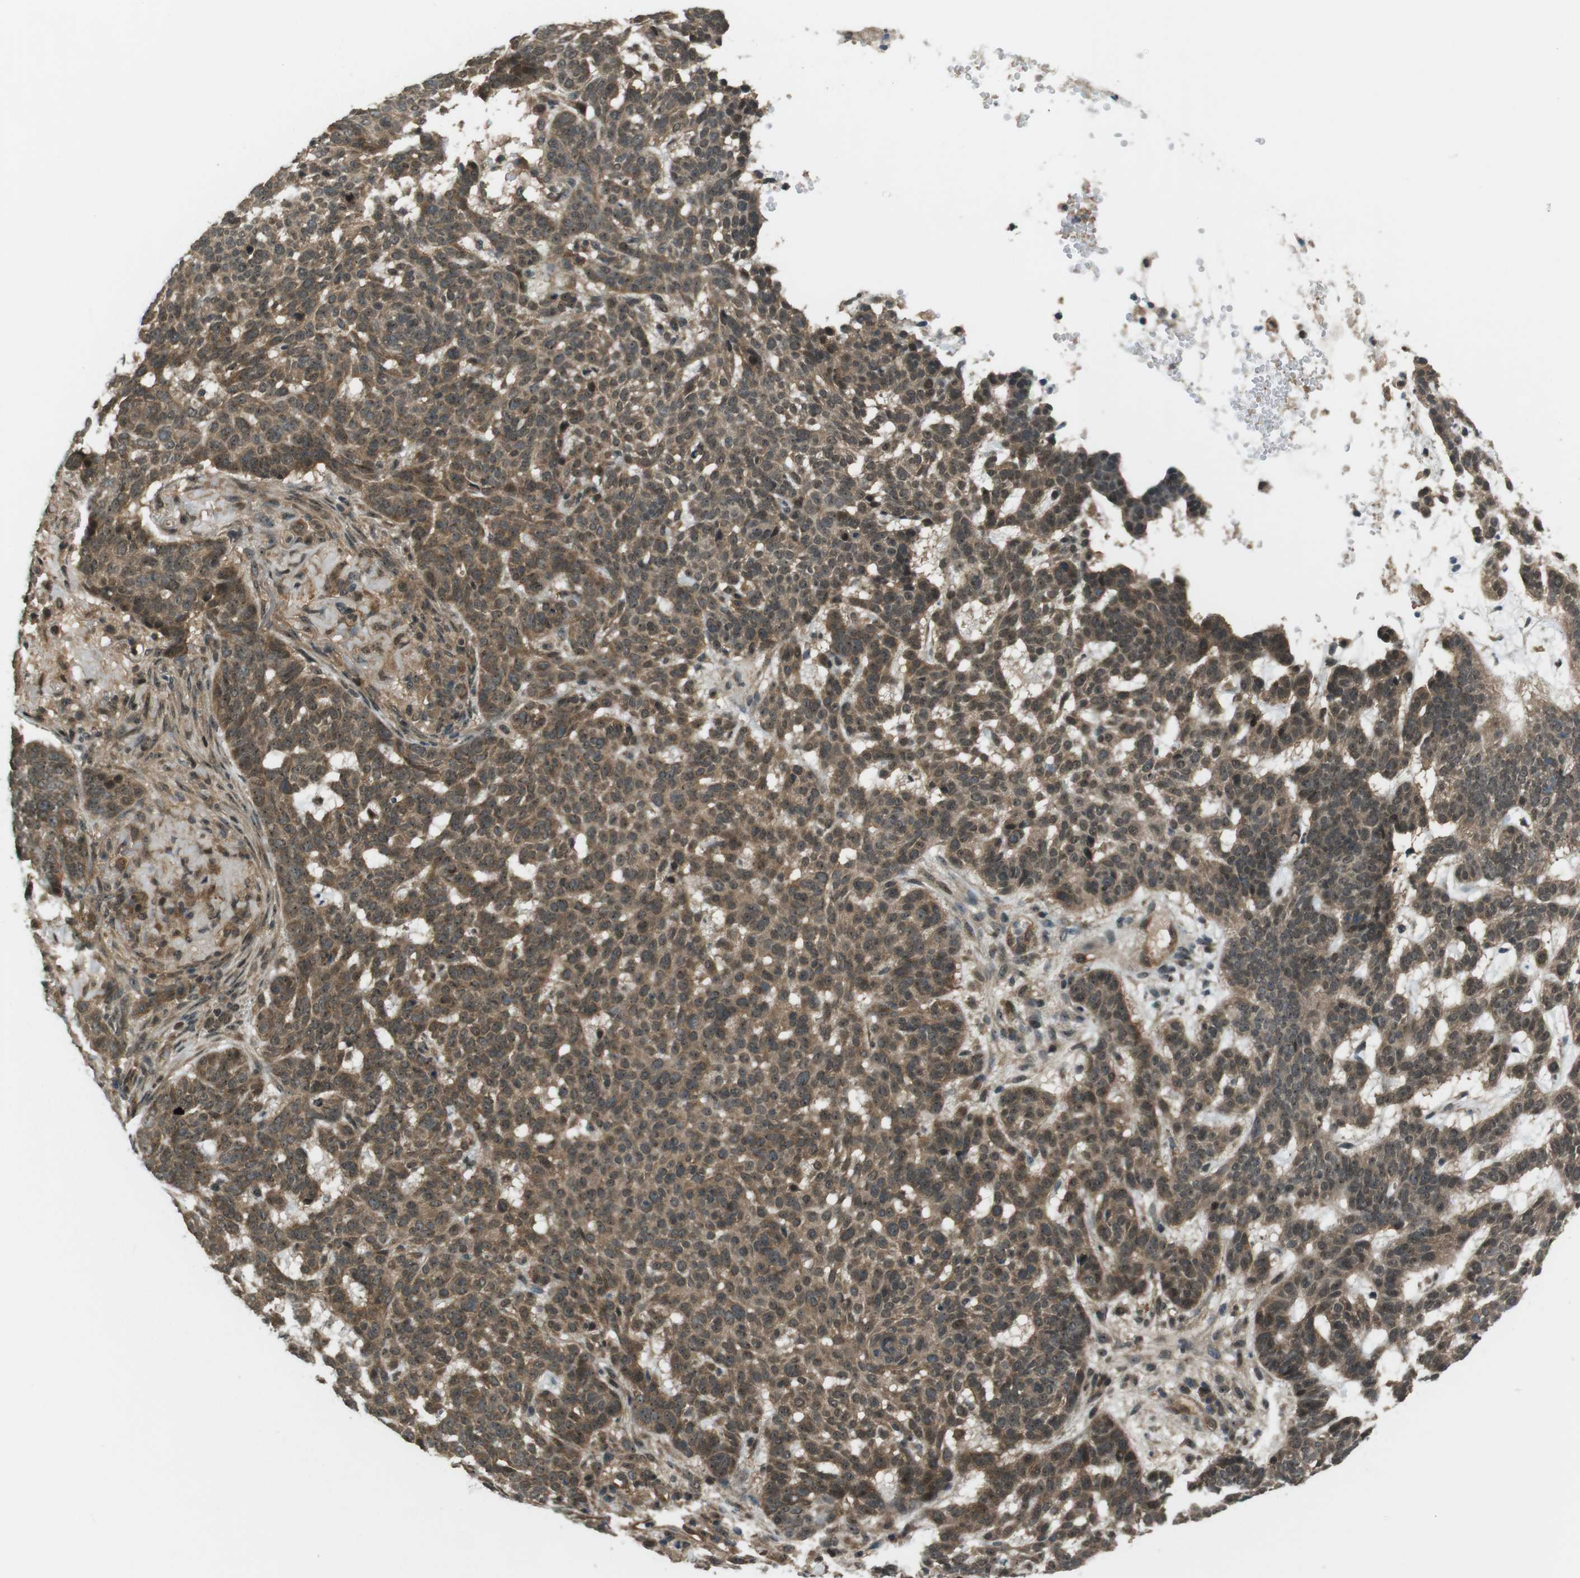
{"staining": {"intensity": "moderate", "quantity": ">75%", "location": "cytoplasmic/membranous,nuclear"}, "tissue": "skin cancer", "cell_type": "Tumor cells", "image_type": "cancer", "snomed": [{"axis": "morphology", "description": "Basal cell carcinoma"}, {"axis": "topography", "description": "Skin"}], "caption": "Tumor cells demonstrate medium levels of moderate cytoplasmic/membranous and nuclear expression in approximately >75% of cells in human skin cancer (basal cell carcinoma). (brown staining indicates protein expression, while blue staining denotes nuclei).", "gene": "TIAM2", "patient": {"sex": "male", "age": 85}}